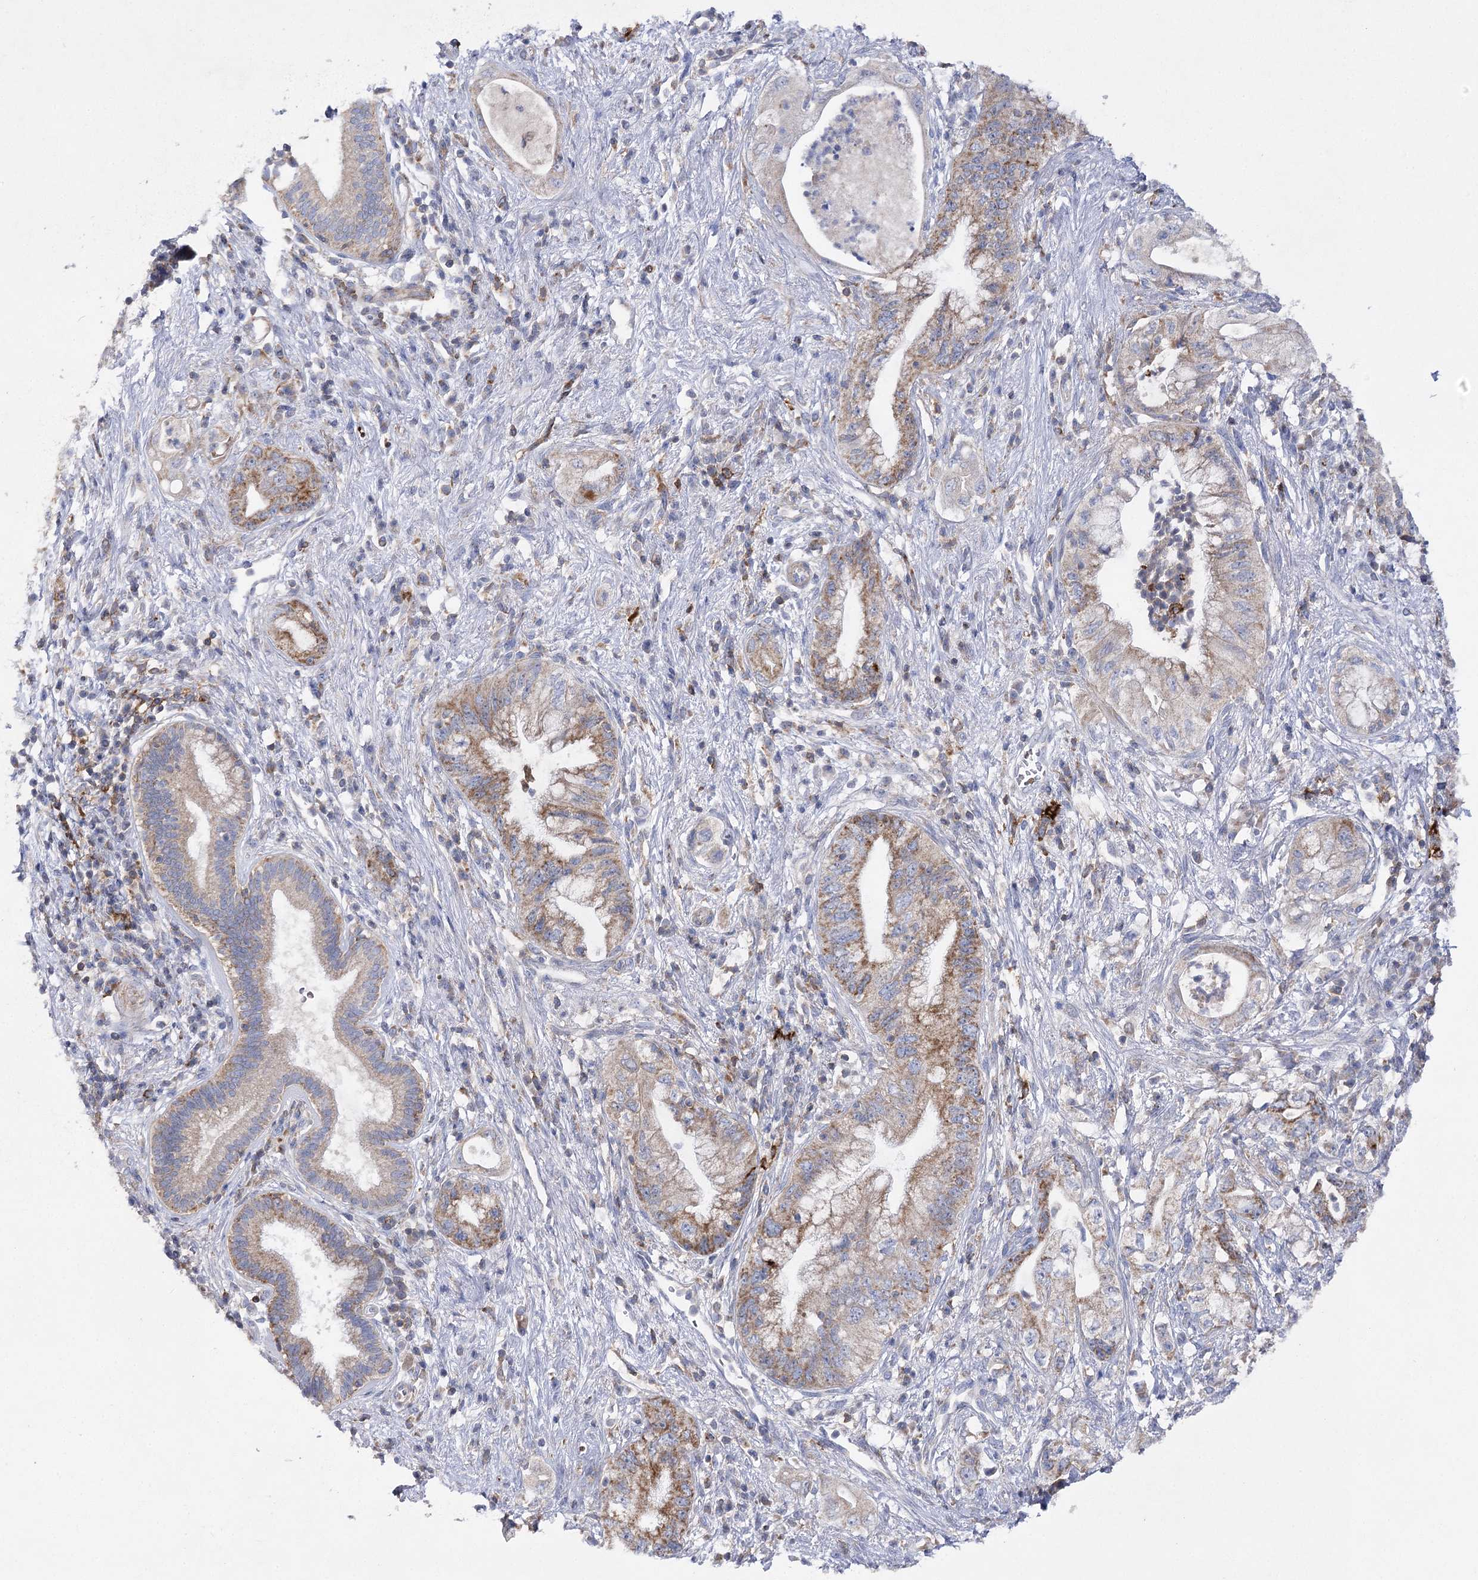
{"staining": {"intensity": "moderate", "quantity": ">75%", "location": "cytoplasmic/membranous"}, "tissue": "pancreatic cancer", "cell_type": "Tumor cells", "image_type": "cancer", "snomed": [{"axis": "morphology", "description": "Adenocarcinoma, NOS"}, {"axis": "topography", "description": "Pancreas"}], "caption": "Moderate cytoplasmic/membranous protein positivity is identified in about >75% of tumor cells in pancreatic cancer (adenocarcinoma).", "gene": "COX15", "patient": {"sex": "female", "age": 73}}